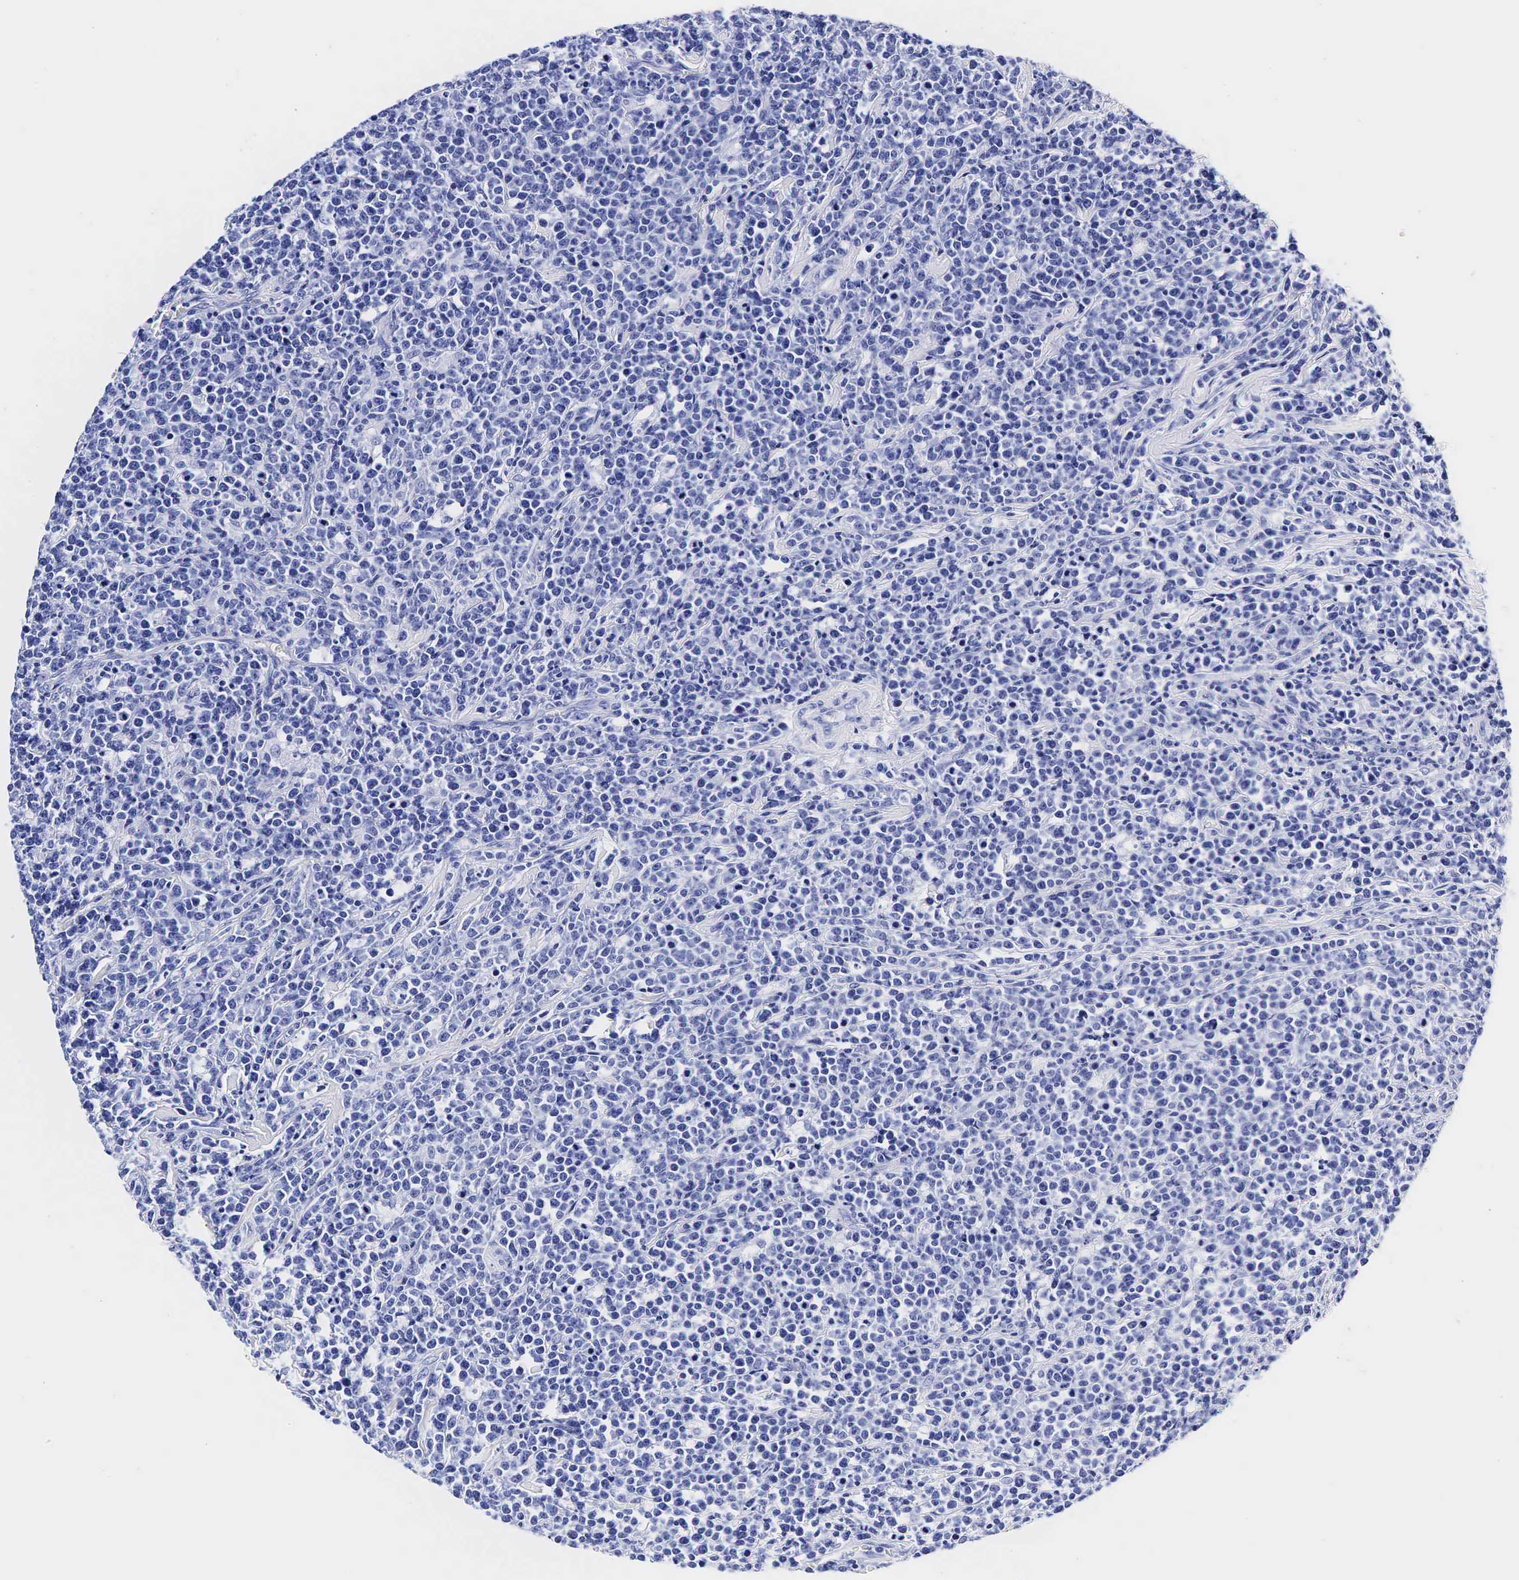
{"staining": {"intensity": "negative", "quantity": "none", "location": "none"}, "tissue": "lymphoma", "cell_type": "Tumor cells", "image_type": "cancer", "snomed": [{"axis": "morphology", "description": "Malignant lymphoma, non-Hodgkin's type, High grade"}, {"axis": "topography", "description": "Small intestine"}, {"axis": "topography", "description": "Colon"}], "caption": "Tumor cells show no significant protein staining in high-grade malignant lymphoma, non-Hodgkin's type.", "gene": "TG", "patient": {"sex": "male", "age": 8}}